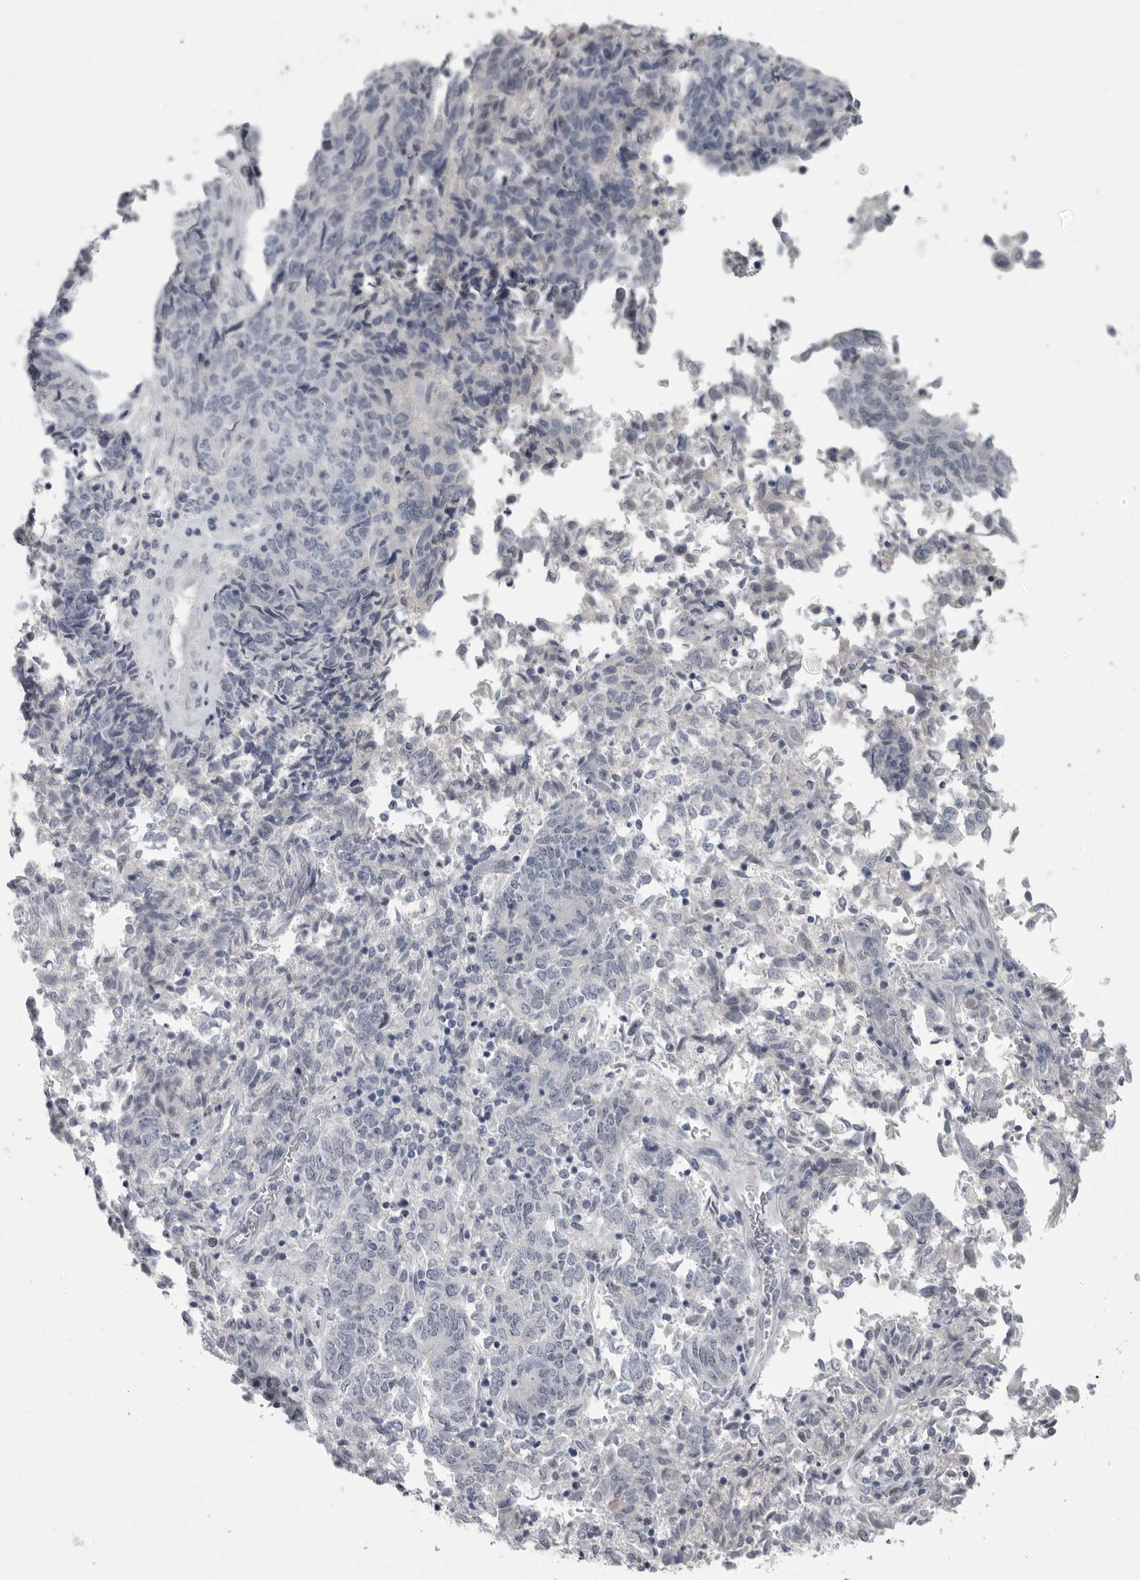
{"staining": {"intensity": "negative", "quantity": "none", "location": "none"}, "tissue": "endometrial cancer", "cell_type": "Tumor cells", "image_type": "cancer", "snomed": [{"axis": "morphology", "description": "Adenocarcinoma, NOS"}, {"axis": "topography", "description": "Endometrium"}], "caption": "High magnification brightfield microscopy of adenocarcinoma (endometrial) stained with DAB (3,3'-diaminobenzidine) (brown) and counterstained with hematoxylin (blue): tumor cells show no significant expression. (Immunohistochemistry, brightfield microscopy, high magnification).", "gene": "SLC25A39", "patient": {"sex": "female", "age": 80}}